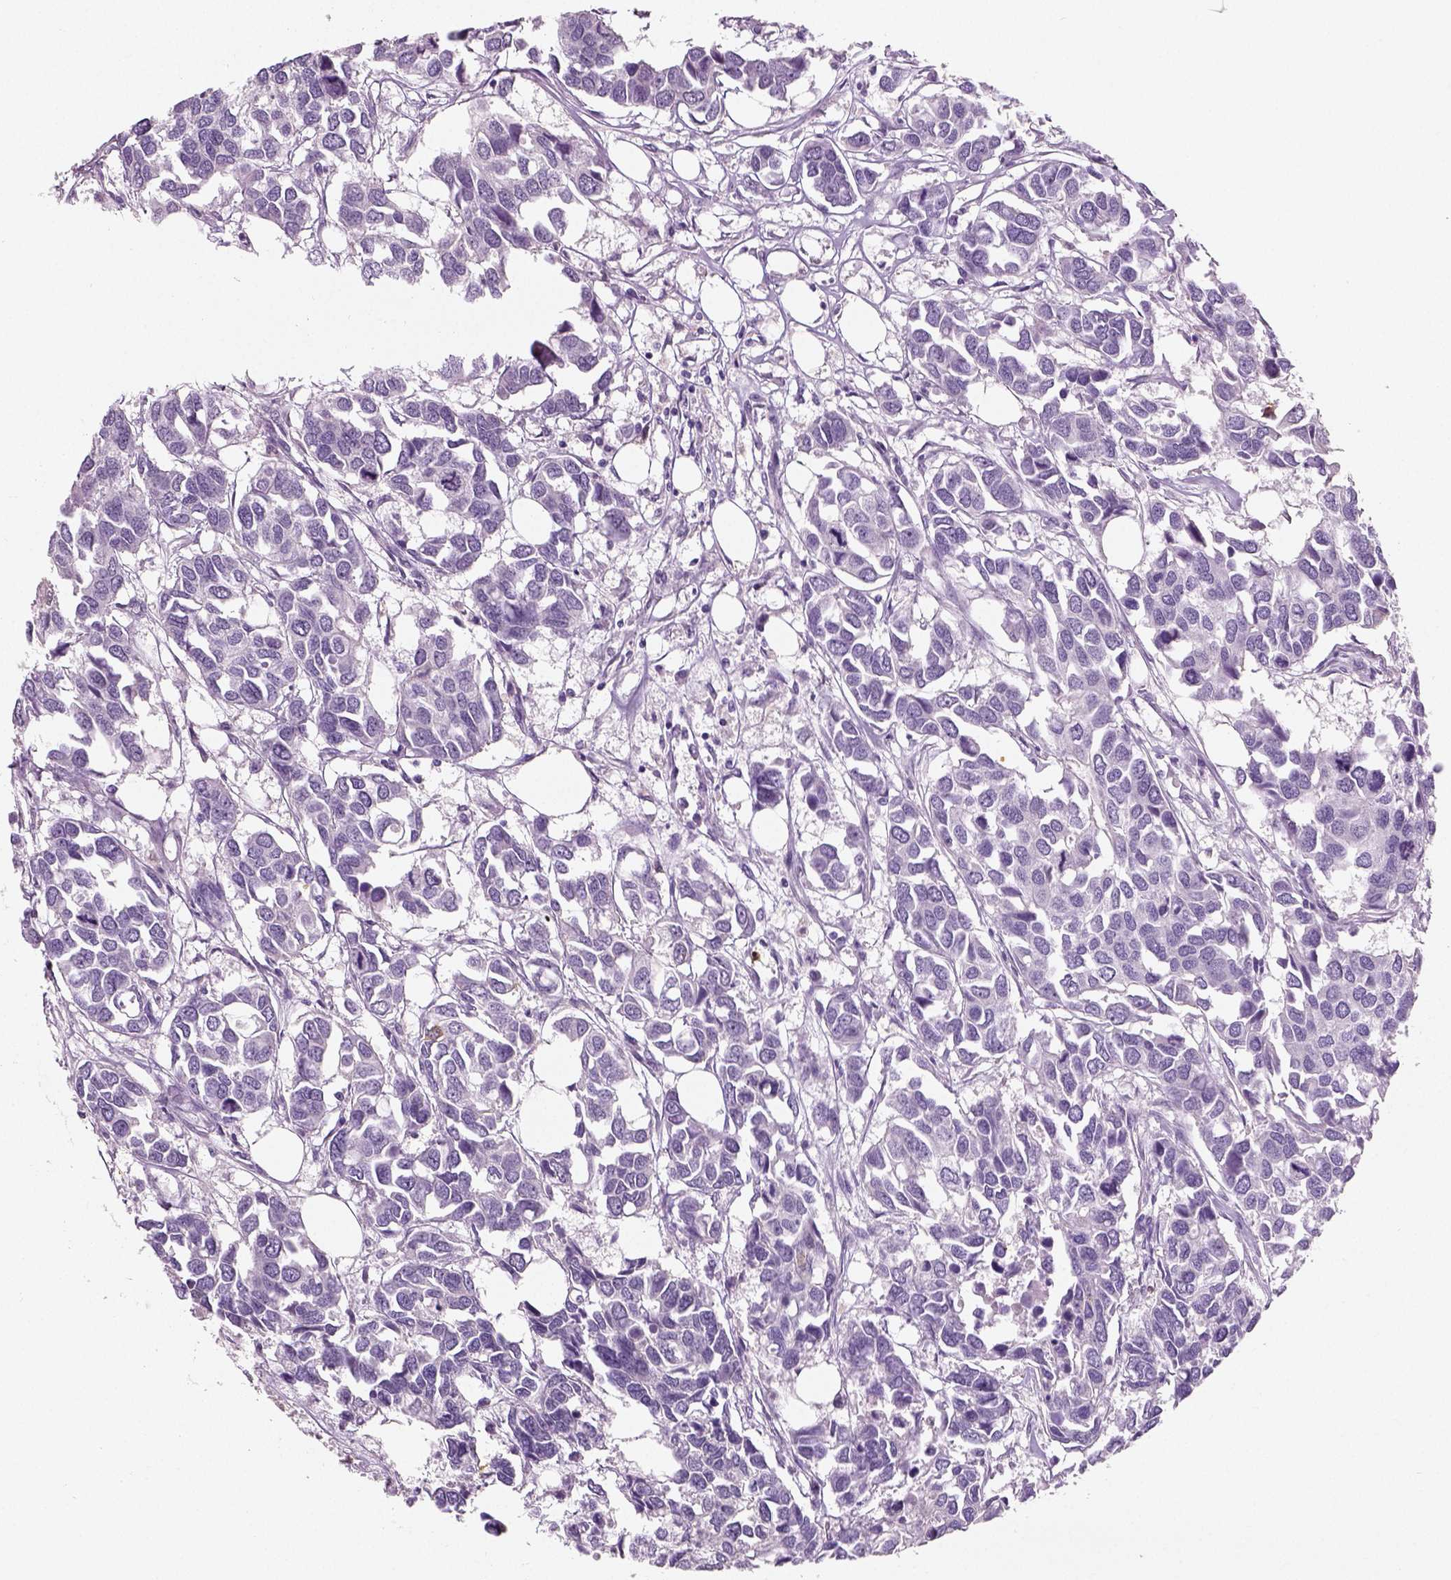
{"staining": {"intensity": "negative", "quantity": "none", "location": "none"}, "tissue": "breast cancer", "cell_type": "Tumor cells", "image_type": "cancer", "snomed": [{"axis": "morphology", "description": "Duct carcinoma"}, {"axis": "topography", "description": "Breast"}], "caption": "Breast cancer (infiltrating ductal carcinoma) was stained to show a protein in brown. There is no significant positivity in tumor cells.", "gene": "NECAB2", "patient": {"sex": "female", "age": 83}}